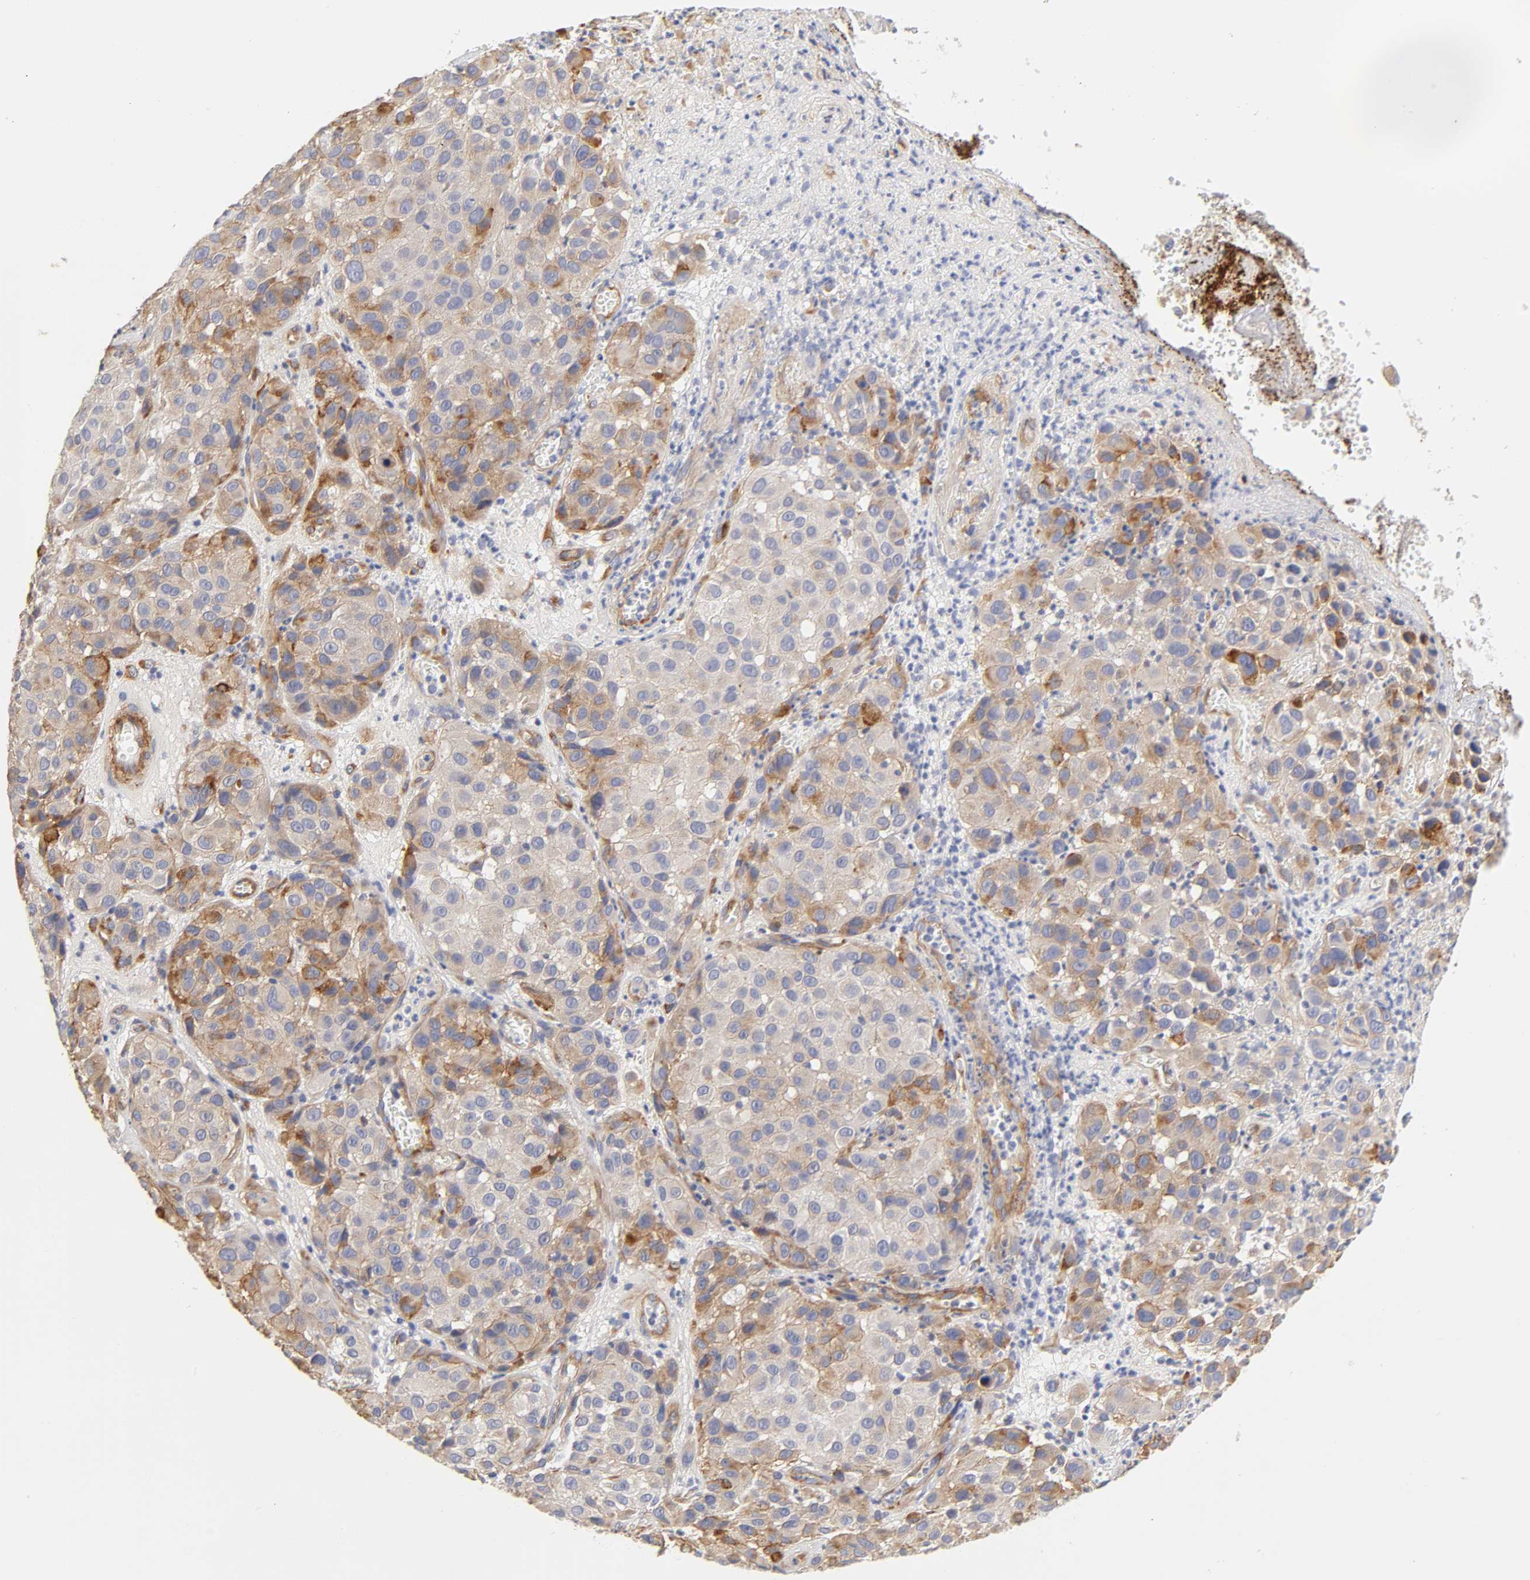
{"staining": {"intensity": "weak", "quantity": ">75%", "location": "cytoplasmic/membranous"}, "tissue": "melanoma", "cell_type": "Tumor cells", "image_type": "cancer", "snomed": [{"axis": "morphology", "description": "Malignant melanoma, NOS"}, {"axis": "topography", "description": "Skin"}], "caption": "About >75% of tumor cells in human melanoma display weak cytoplasmic/membranous protein positivity as visualized by brown immunohistochemical staining.", "gene": "LAMB1", "patient": {"sex": "female", "age": 21}}